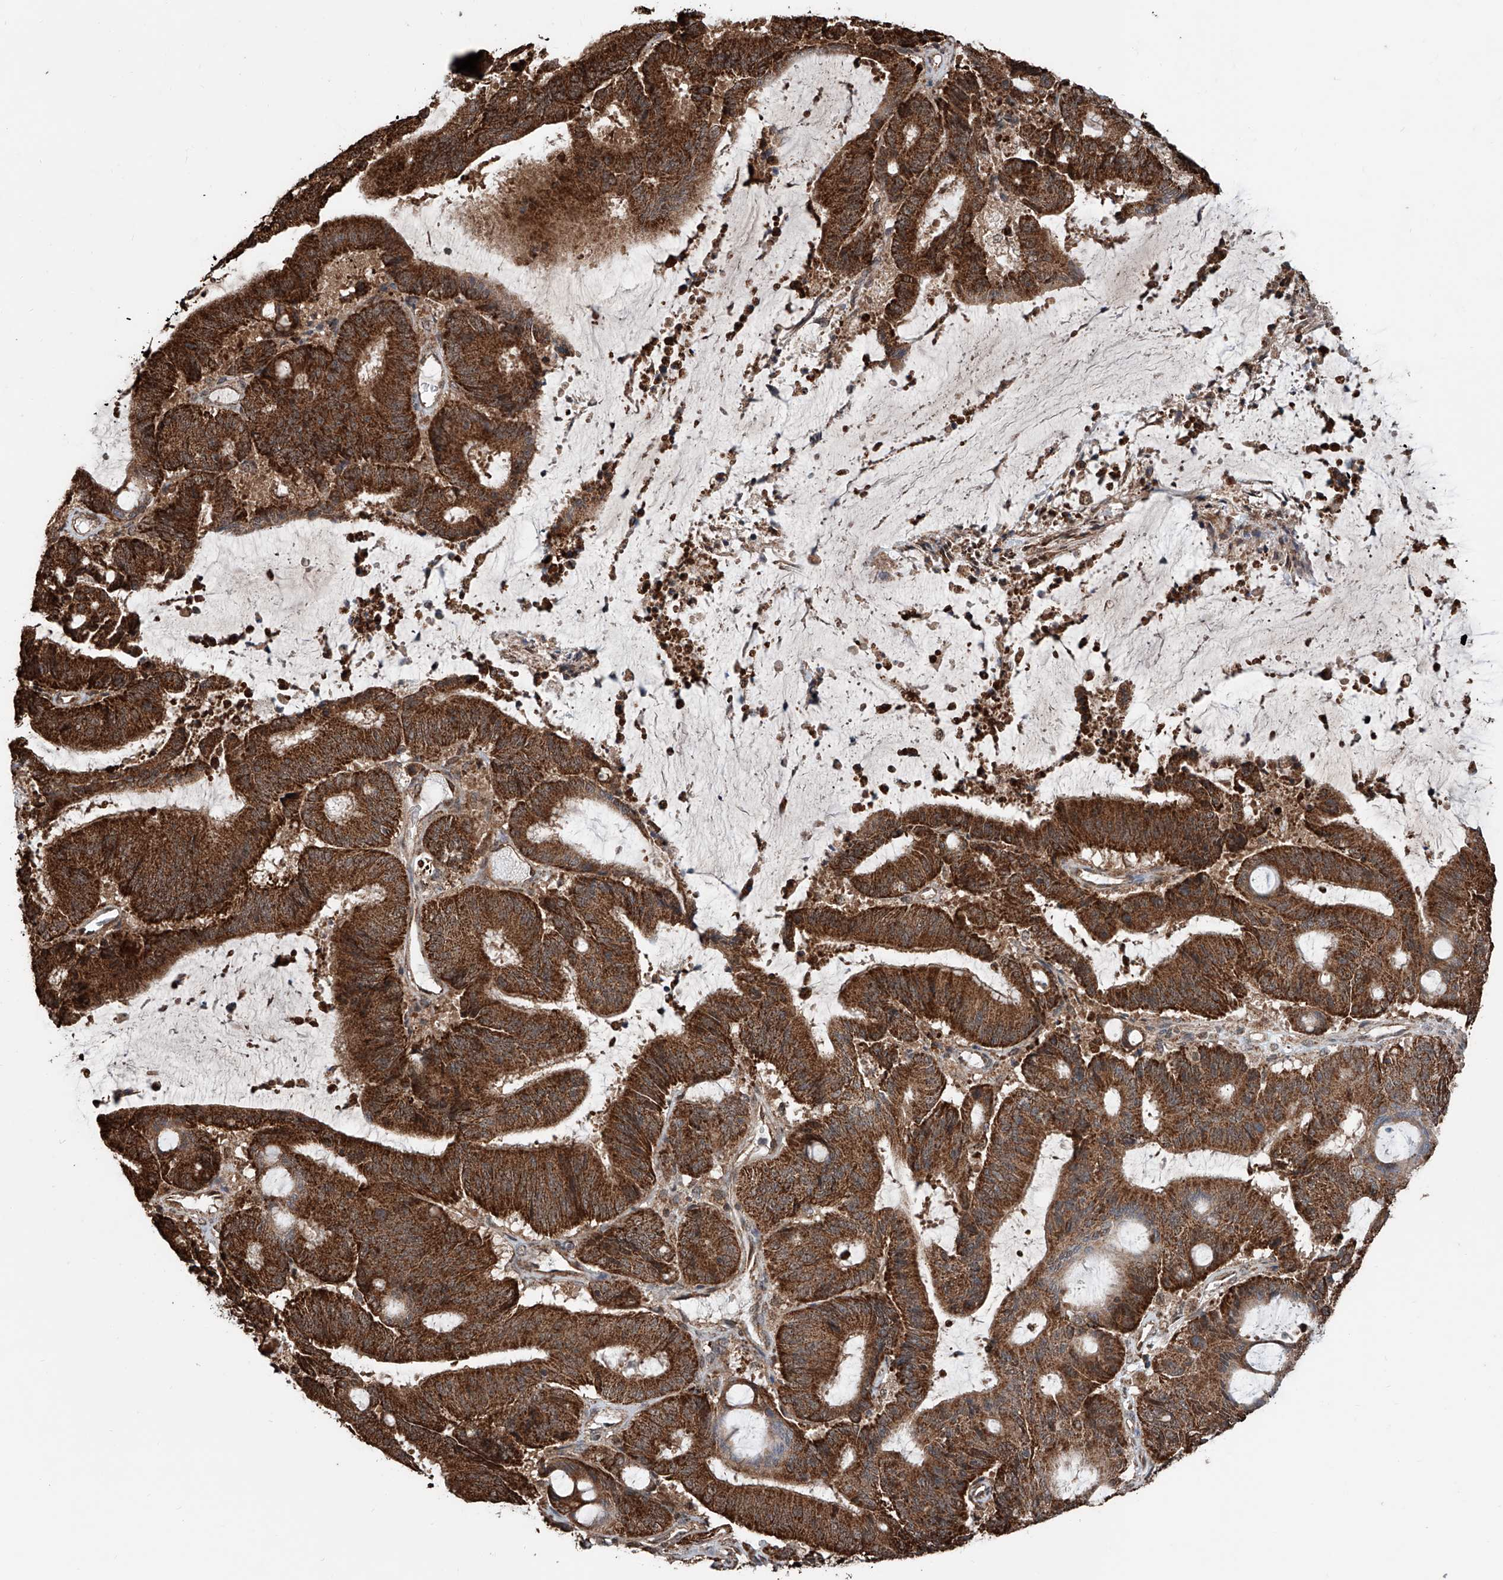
{"staining": {"intensity": "strong", "quantity": ">75%", "location": "cytoplasmic/membranous"}, "tissue": "liver cancer", "cell_type": "Tumor cells", "image_type": "cancer", "snomed": [{"axis": "morphology", "description": "Normal tissue, NOS"}, {"axis": "morphology", "description": "Cholangiocarcinoma"}, {"axis": "topography", "description": "Liver"}, {"axis": "topography", "description": "Peripheral nerve tissue"}], "caption": "This image demonstrates IHC staining of liver cholangiocarcinoma, with high strong cytoplasmic/membranous staining in approximately >75% of tumor cells.", "gene": "ZNF445", "patient": {"sex": "female", "age": 73}}